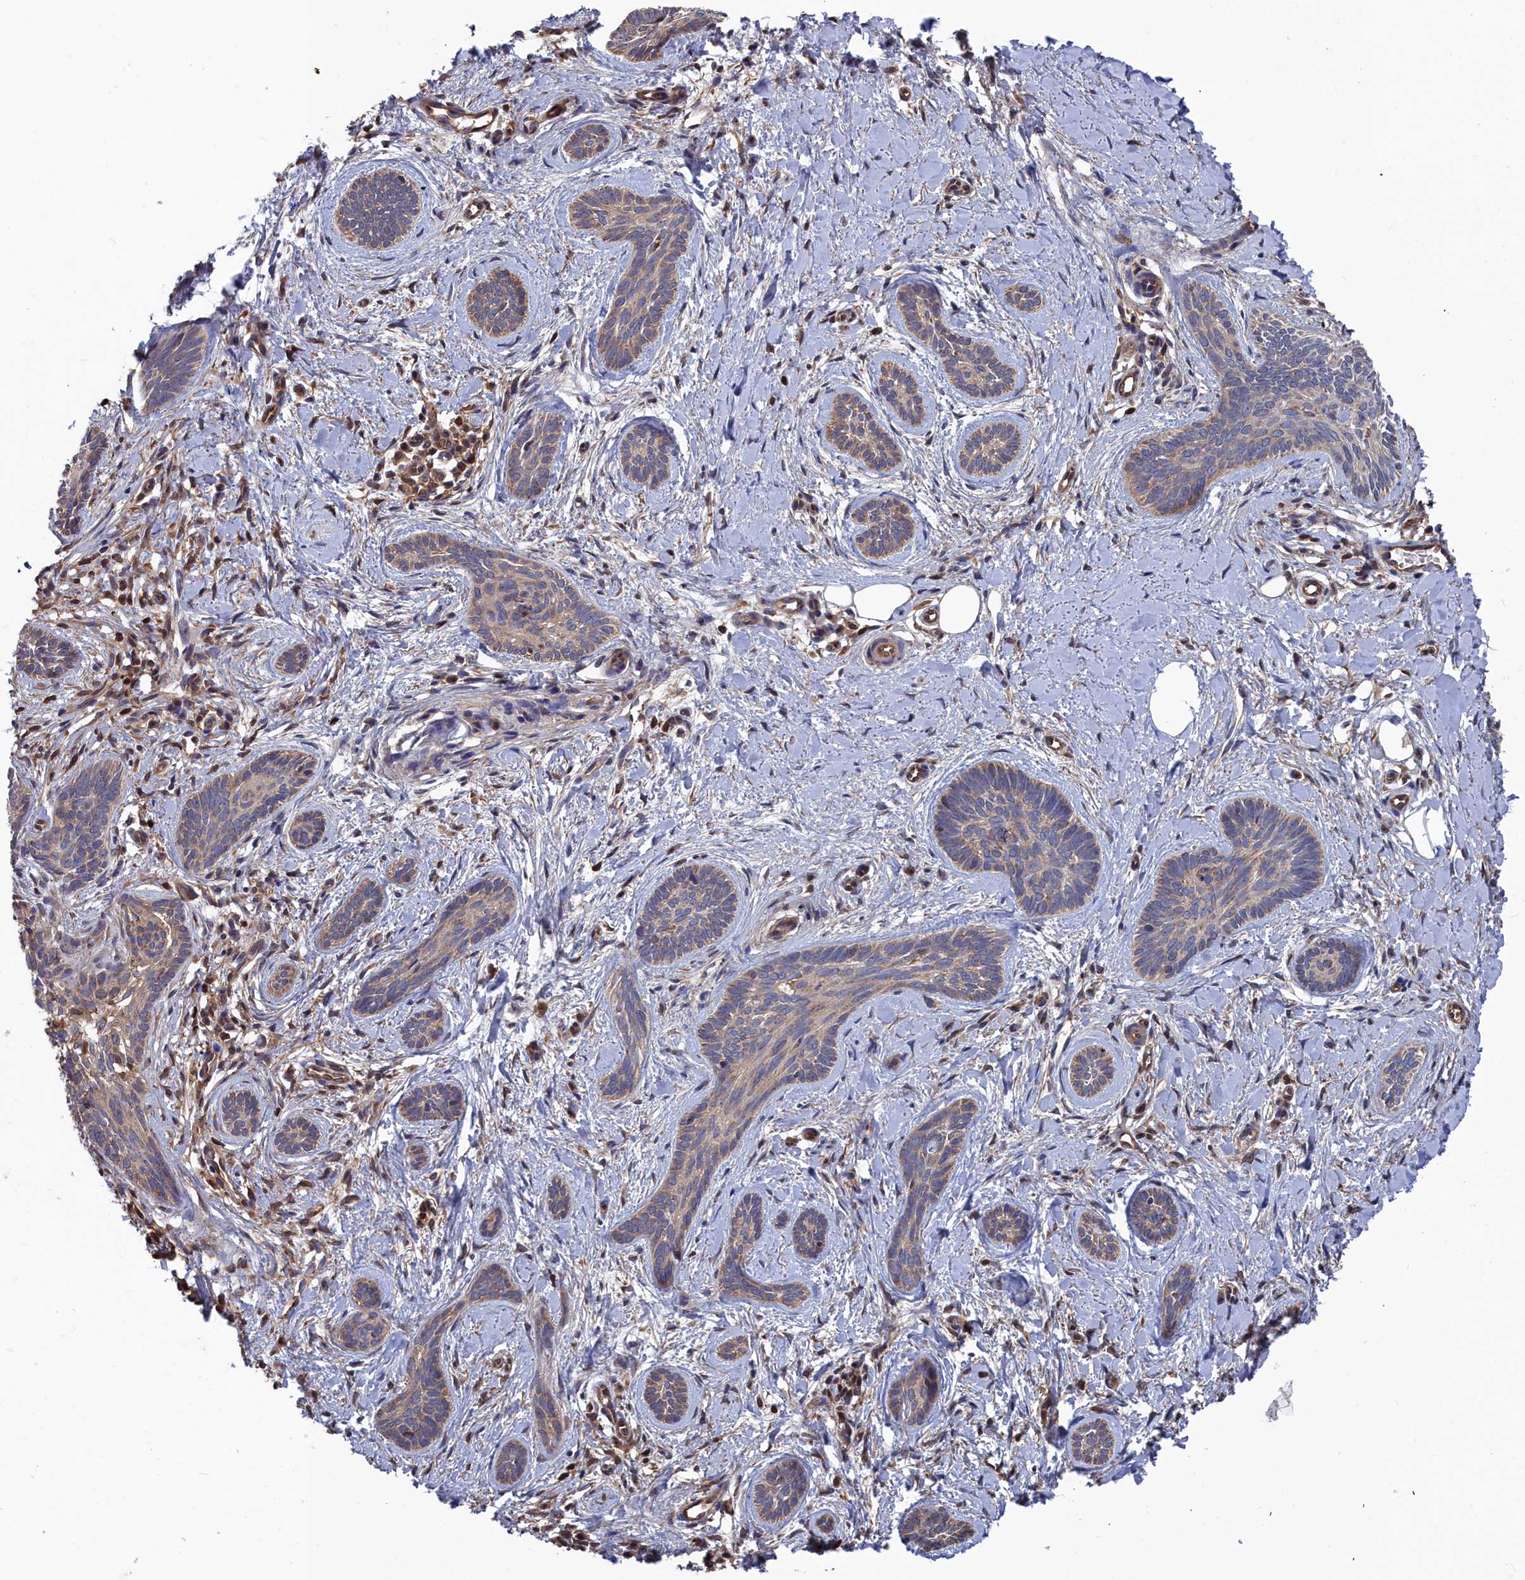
{"staining": {"intensity": "weak", "quantity": ">75%", "location": "cytoplasmic/membranous"}, "tissue": "skin cancer", "cell_type": "Tumor cells", "image_type": "cancer", "snomed": [{"axis": "morphology", "description": "Basal cell carcinoma"}, {"axis": "topography", "description": "Skin"}], "caption": "The photomicrograph shows staining of basal cell carcinoma (skin), revealing weak cytoplasmic/membranous protein positivity (brown color) within tumor cells.", "gene": "GFRA2", "patient": {"sex": "female", "age": 81}}